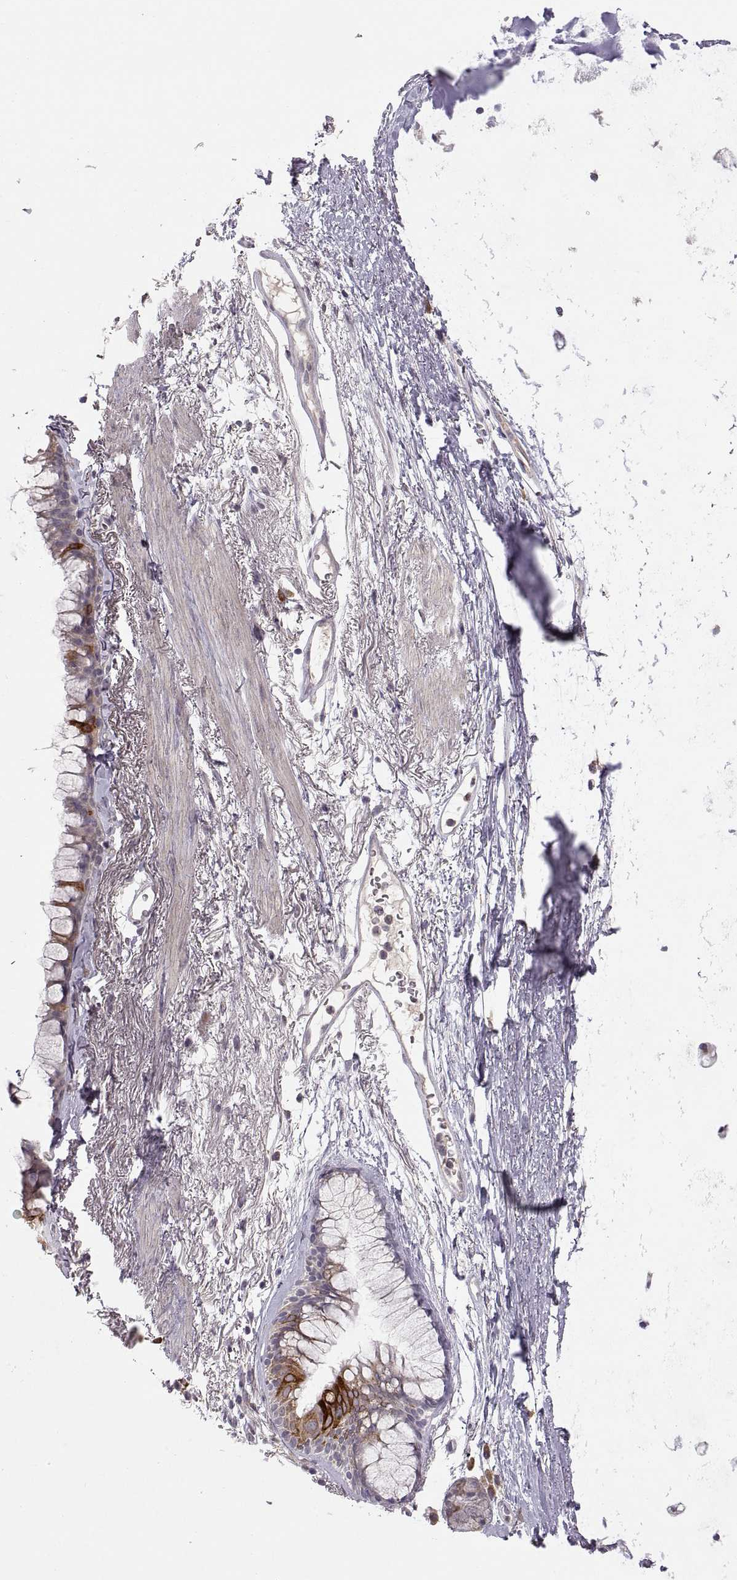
{"staining": {"intensity": "strong", "quantity": "<25%", "location": "cytoplasmic/membranous"}, "tissue": "bronchus", "cell_type": "Respiratory epithelial cells", "image_type": "normal", "snomed": [{"axis": "morphology", "description": "Normal tissue, NOS"}, {"axis": "morphology", "description": "Squamous cell carcinoma, NOS"}, {"axis": "topography", "description": "Cartilage tissue"}, {"axis": "topography", "description": "Bronchus"}], "caption": "IHC micrograph of benign bronchus: human bronchus stained using immunohistochemistry shows medium levels of strong protein expression localized specifically in the cytoplasmic/membranous of respiratory epithelial cells, appearing as a cytoplasmic/membranous brown color.", "gene": "HMGCR", "patient": {"sex": "male", "age": 72}}